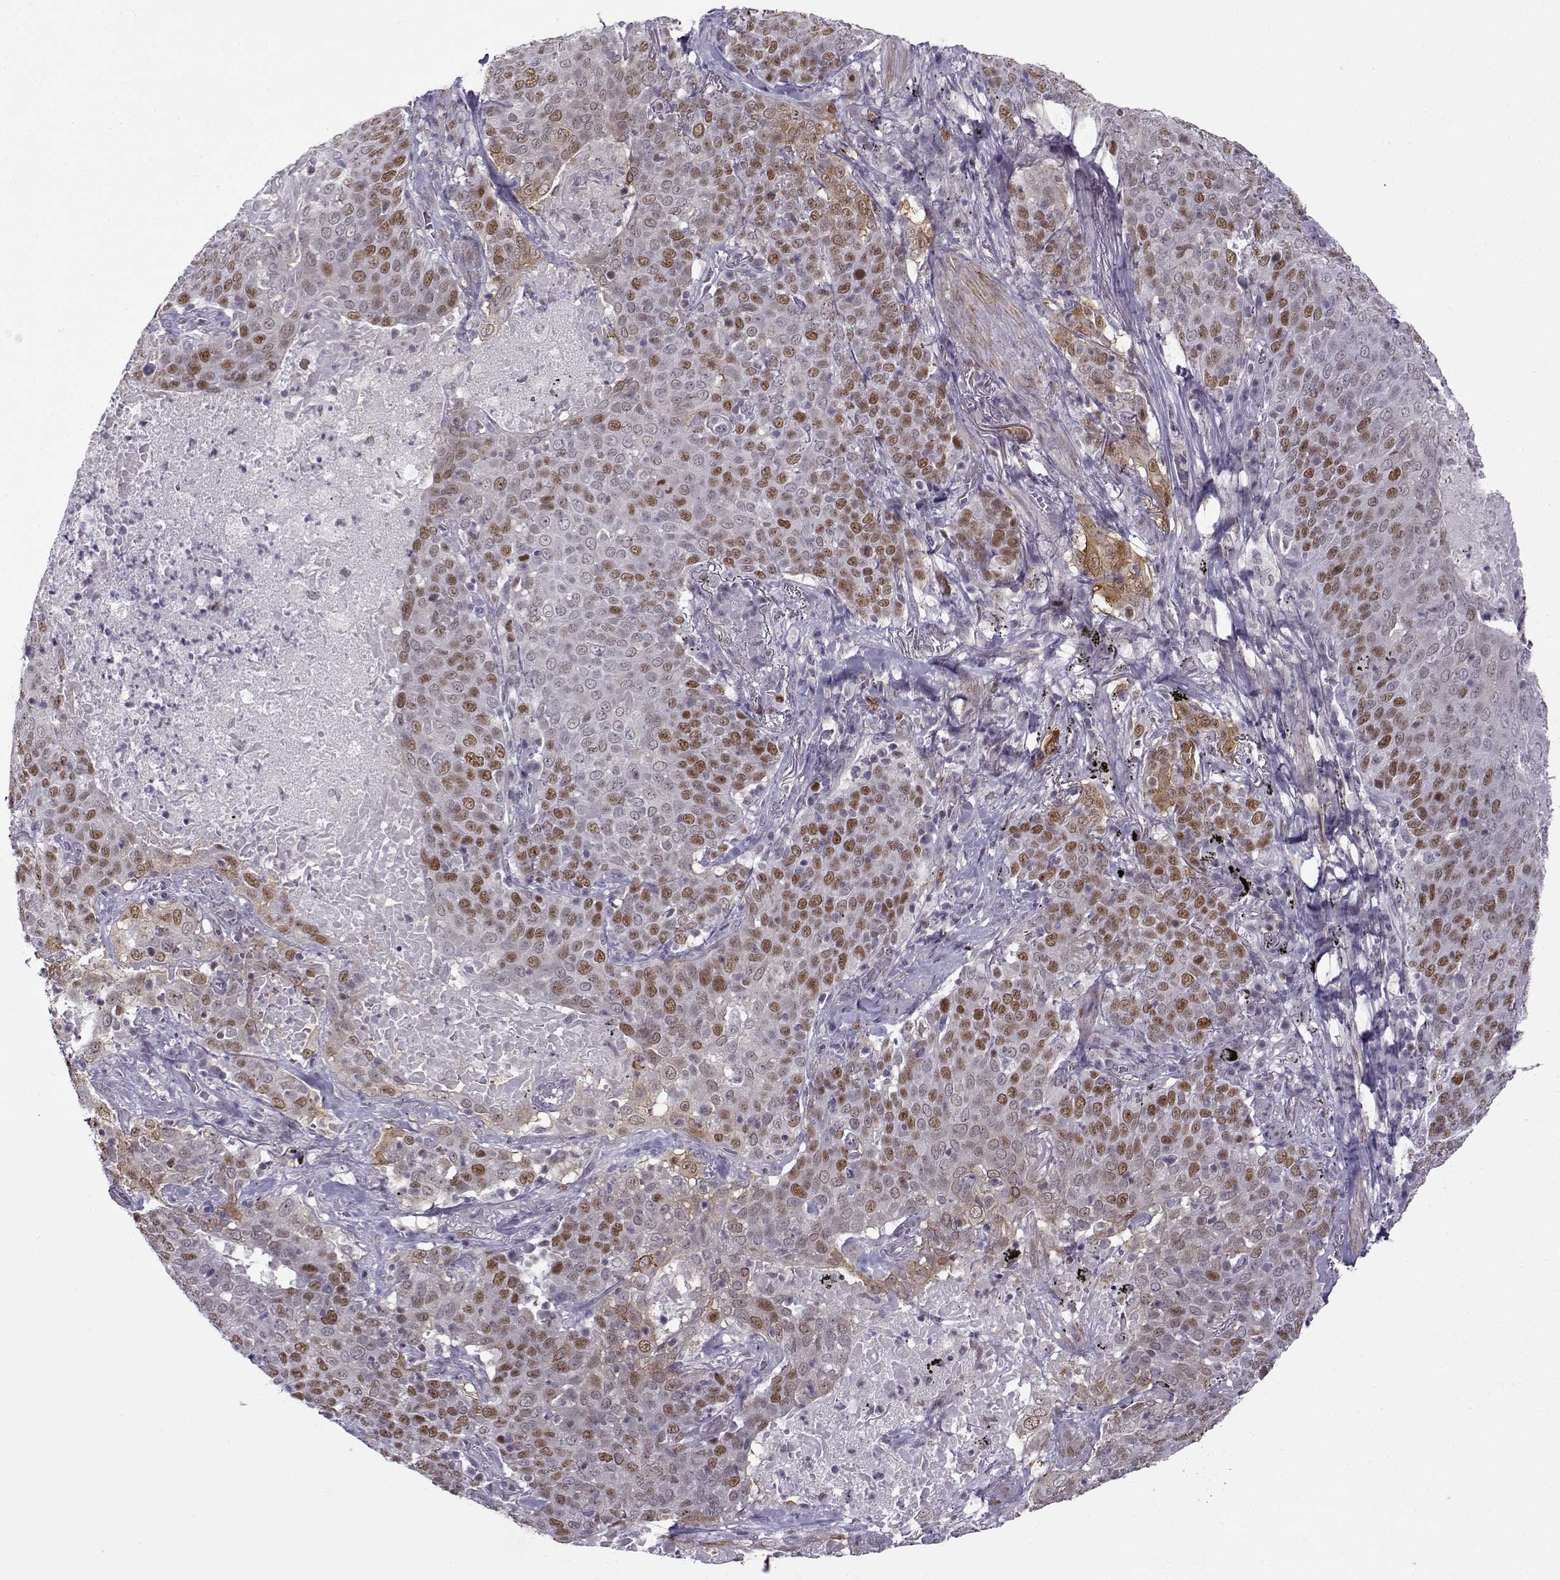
{"staining": {"intensity": "weak", "quantity": "25%-75%", "location": "cytoplasmic/membranous,nuclear"}, "tissue": "lung cancer", "cell_type": "Tumor cells", "image_type": "cancer", "snomed": [{"axis": "morphology", "description": "Squamous cell carcinoma, NOS"}, {"axis": "topography", "description": "Lung"}], "caption": "An image of lung cancer (squamous cell carcinoma) stained for a protein displays weak cytoplasmic/membranous and nuclear brown staining in tumor cells.", "gene": "BACH1", "patient": {"sex": "male", "age": 82}}